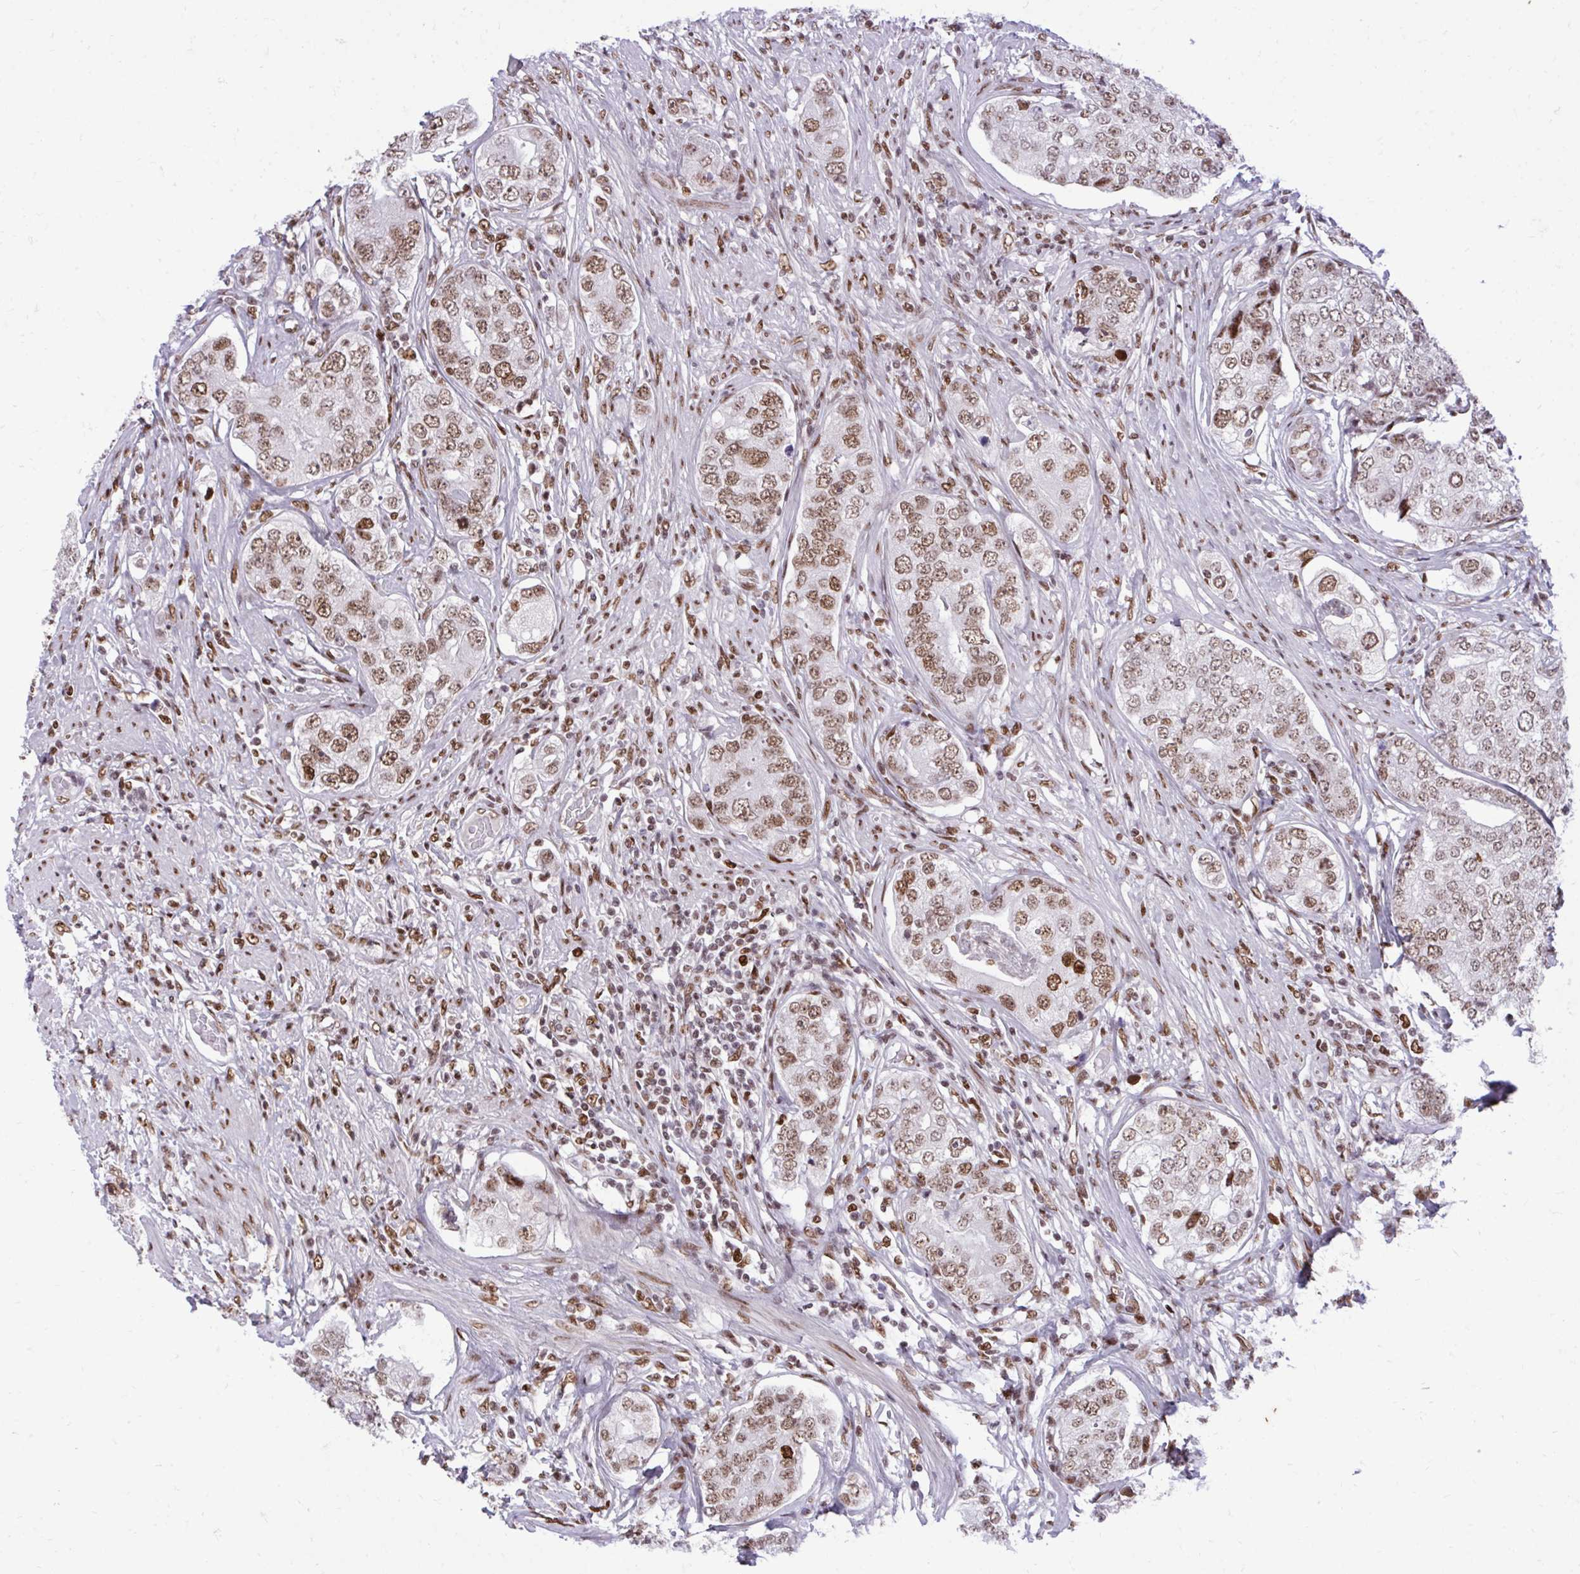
{"staining": {"intensity": "moderate", "quantity": ">75%", "location": "nuclear"}, "tissue": "prostate cancer", "cell_type": "Tumor cells", "image_type": "cancer", "snomed": [{"axis": "morphology", "description": "Adenocarcinoma, High grade"}, {"axis": "topography", "description": "Prostate"}], "caption": "An immunohistochemistry (IHC) image of tumor tissue is shown. Protein staining in brown highlights moderate nuclear positivity in prostate cancer (adenocarcinoma (high-grade)) within tumor cells.", "gene": "CDYL", "patient": {"sex": "male", "age": 60}}